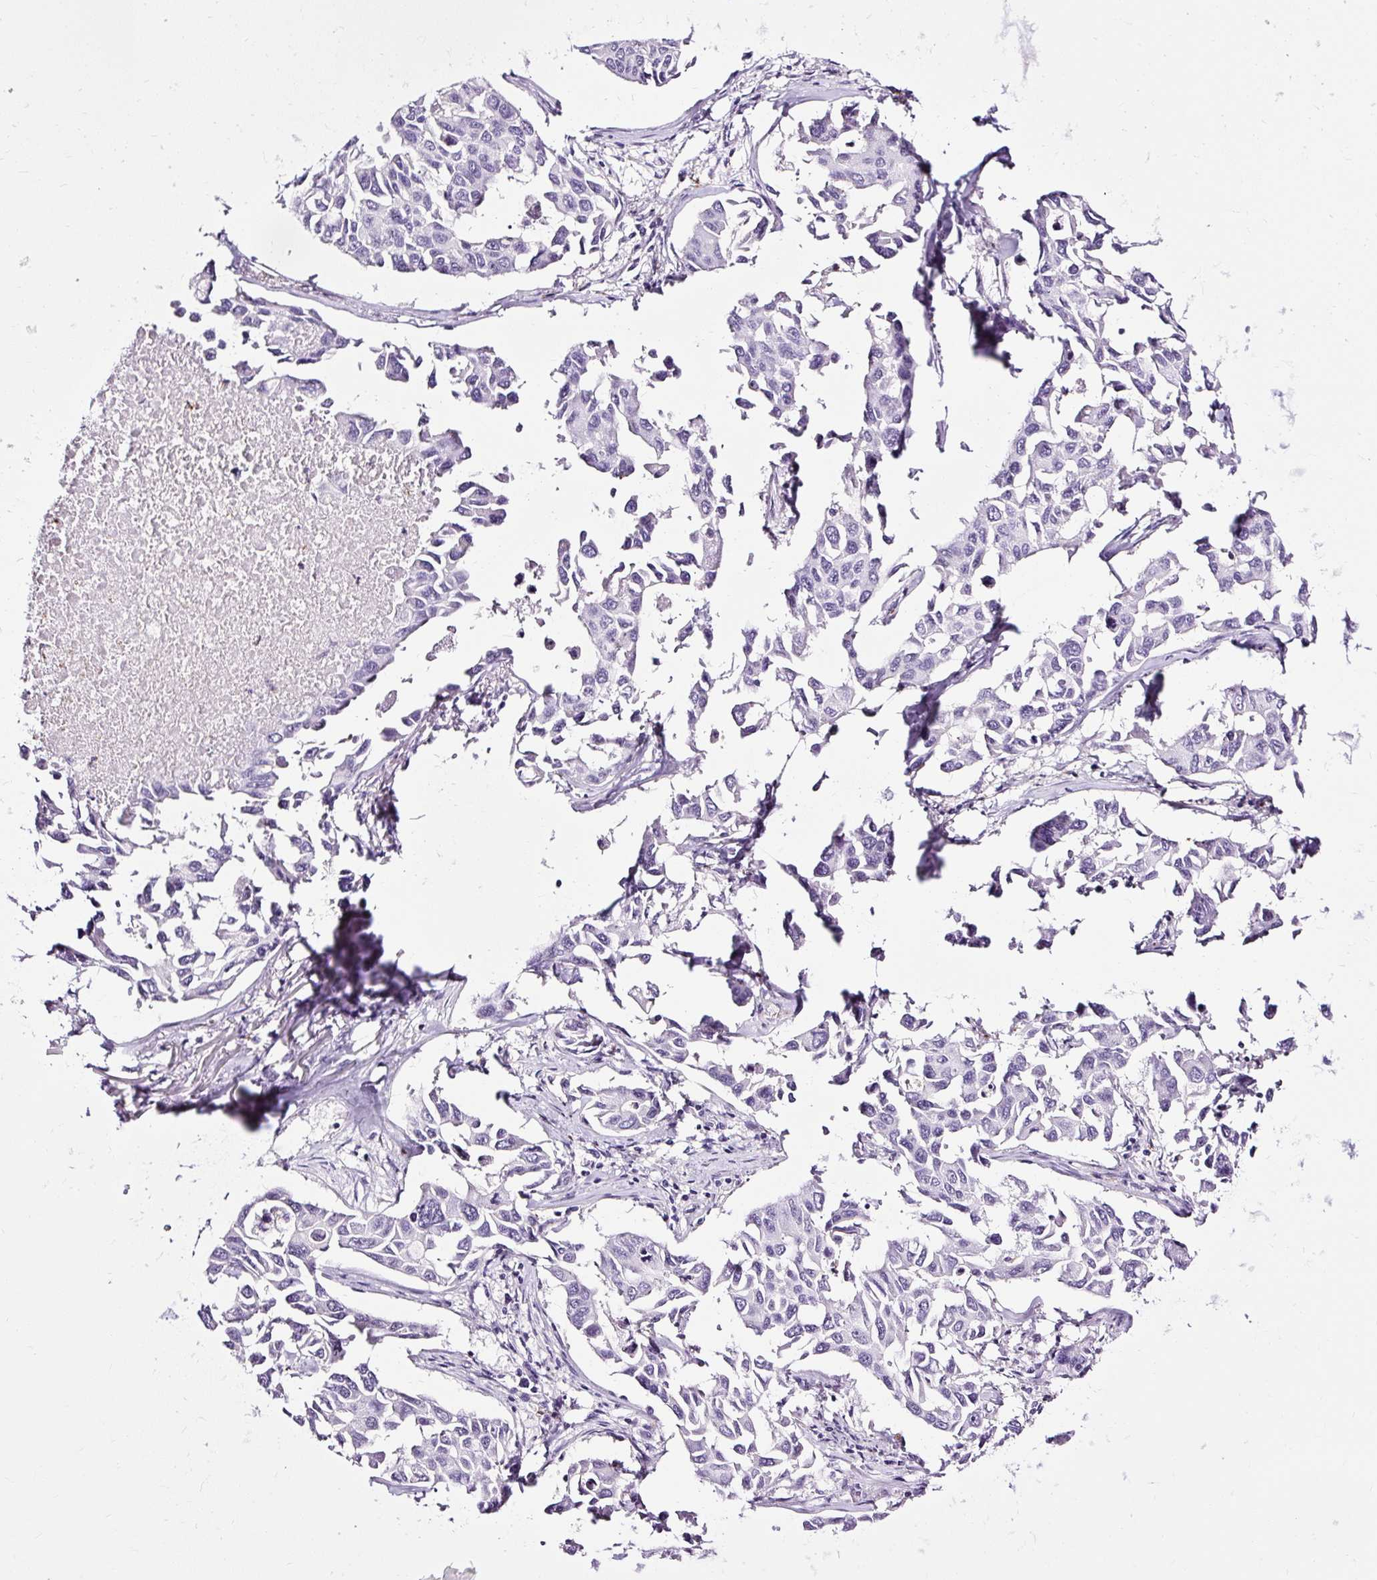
{"staining": {"intensity": "negative", "quantity": "none", "location": "none"}, "tissue": "lung cancer", "cell_type": "Tumor cells", "image_type": "cancer", "snomed": [{"axis": "morphology", "description": "Adenocarcinoma, NOS"}, {"axis": "topography", "description": "Lung"}], "caption": "The immunohistochemistry (IHC) histopathology image has no significant staining in tumor cells of lung cancer (adenocarcinoma) tissue. Brightfield microscopy of immunohistochemistry stained with DAB (brown) and hematoxylin (blue), captured at high magnification.", "gene": "SLC7A8", "patient": {"sex": "male", "age": 64}}